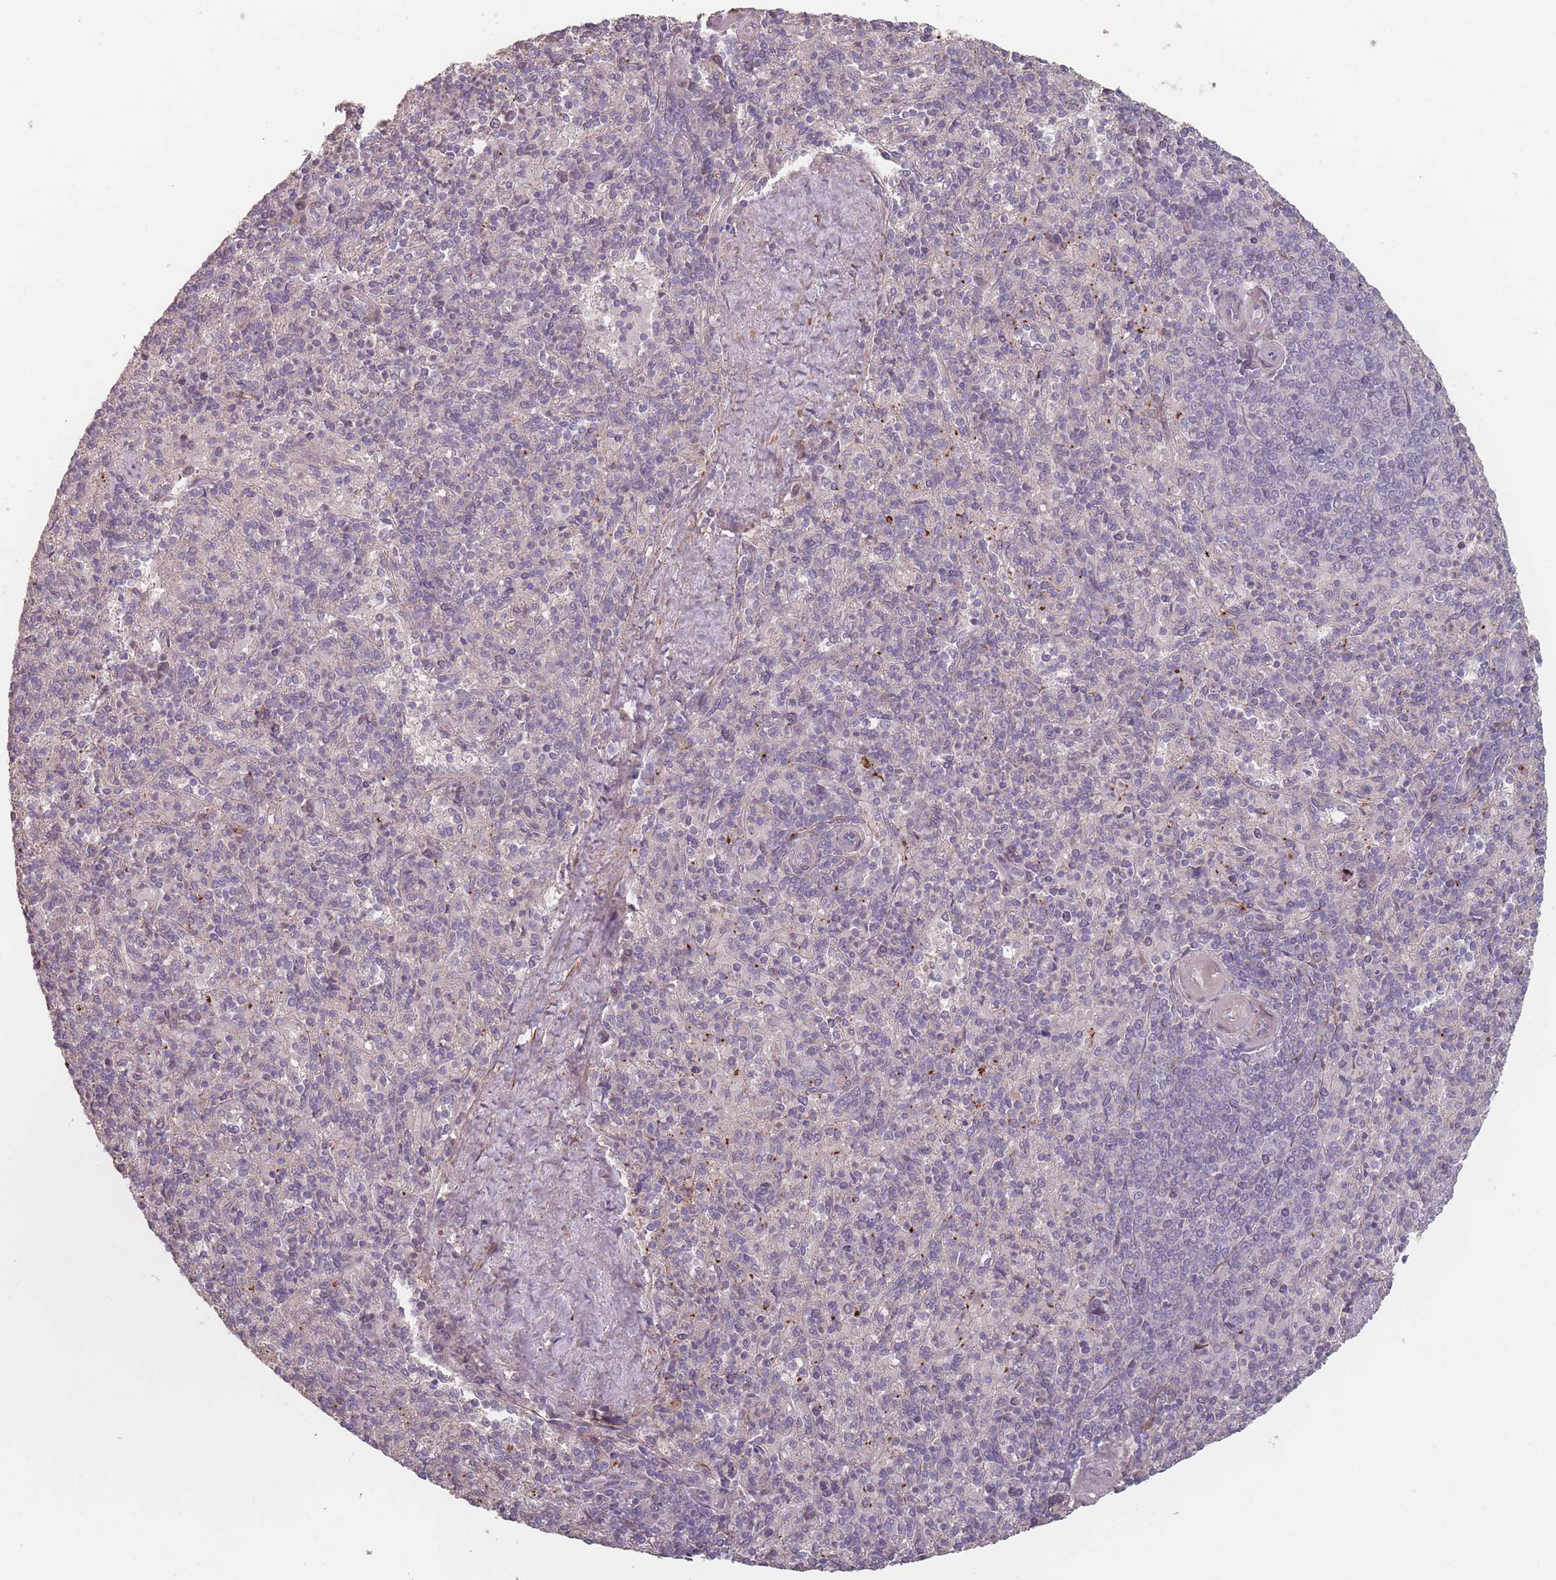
{"staining": {"intensity": "weak", "quantity": "<25%", "location": "nuclear"}, "tissue": "spleen", "cell_type": "Cells in red pulp", "image_type": "normal", "snomed": [{"axis": "morphology", "description": "Normal tissue, NOS"}, {"axis": "topography", "description": "Spleen"}], "caption": "Immunohistochemistry image of unremarkable spleen stained for a protein (brown), which displays no expression in cells in red pulp.", "gene": "ERCC6L", "patient": {"sex": "male", "age": 82}}